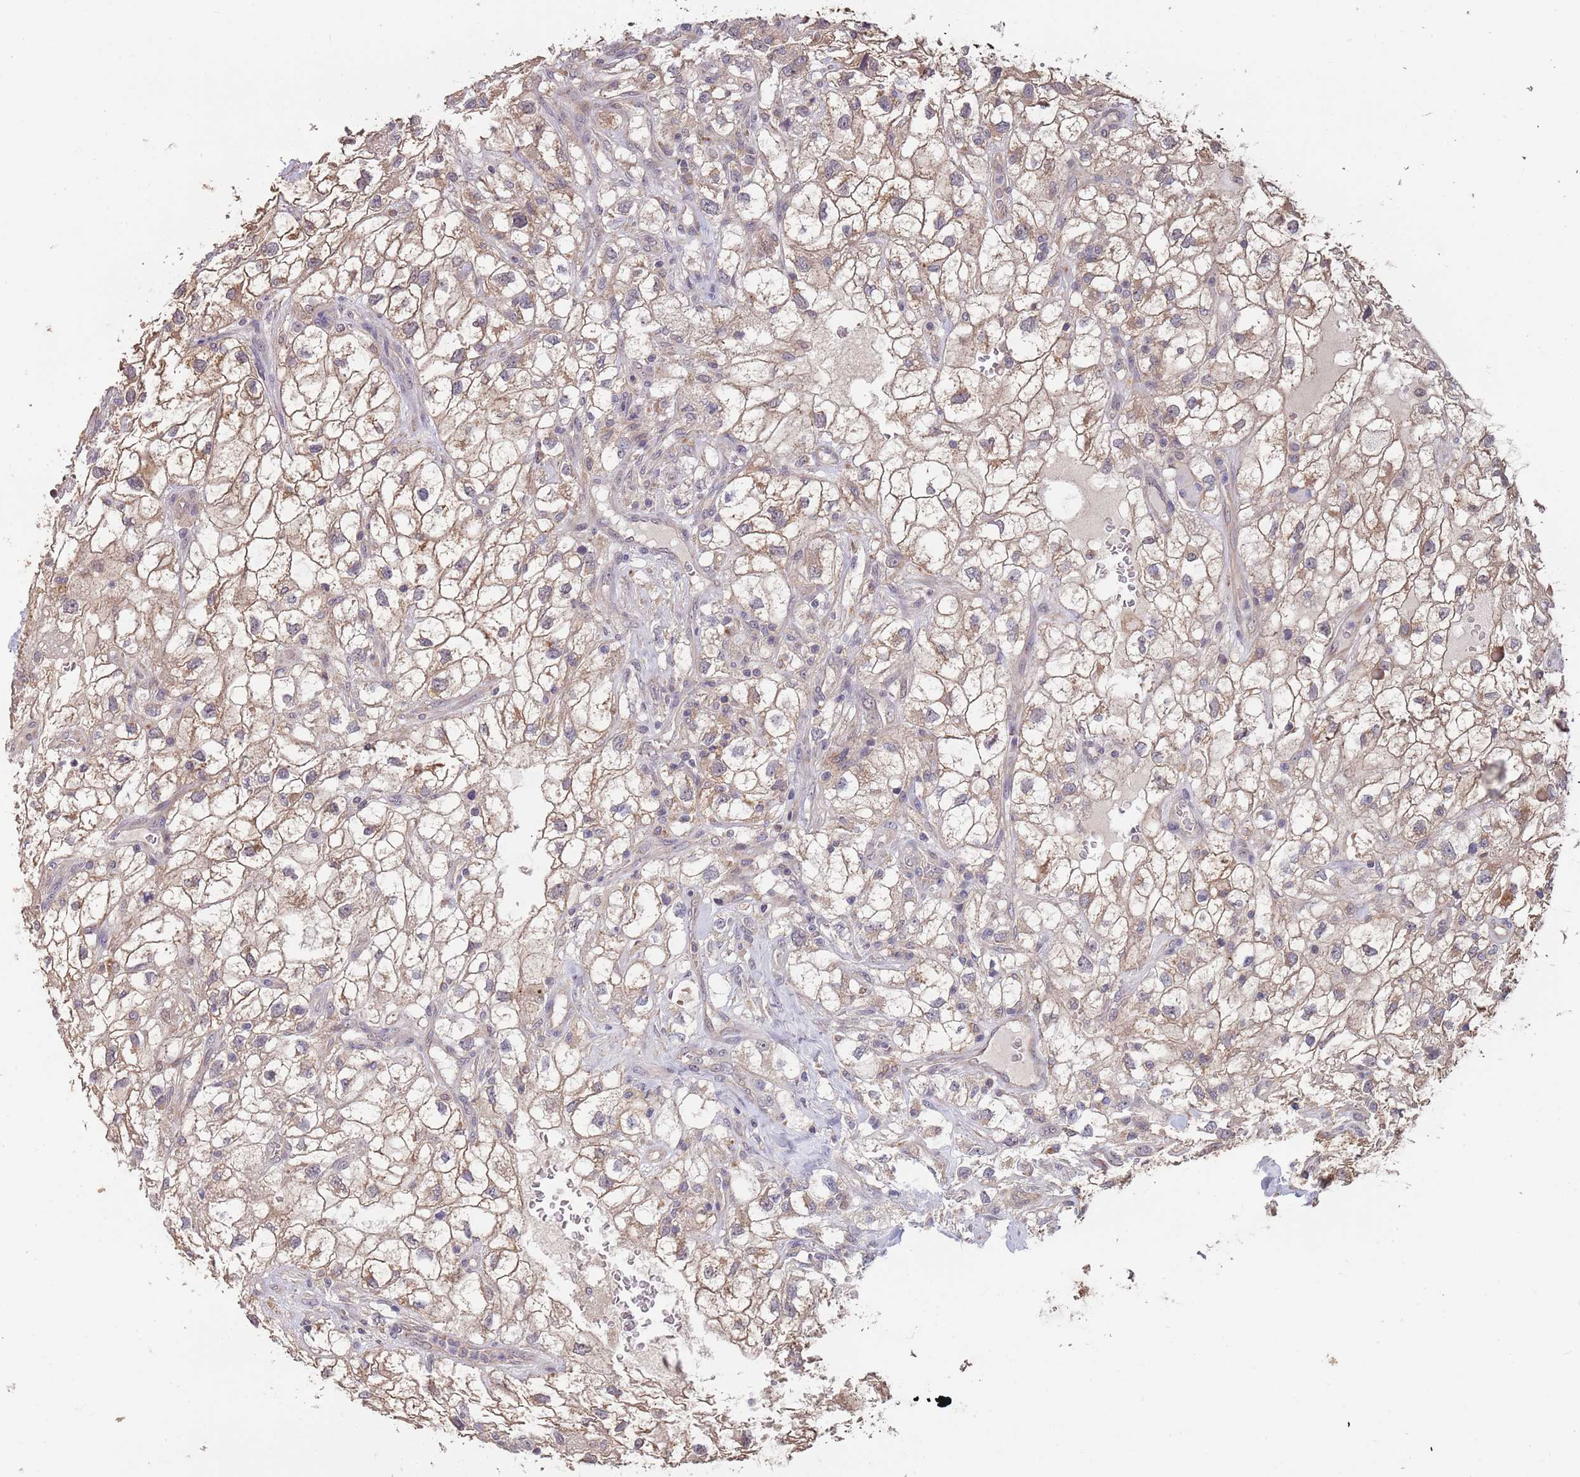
{"staining": {"intensity": "weak", "quantity": ">75%", "location": "cytoplasmic/membranous"}, "tissue": "renal cancer", "cell_type": "Tumor cells", "image_type": "cancer", "snomed": [{"axis": "morphology", "description": "Adenocarcinoma, NOS"}, {"axis": "topography", "description": "Kidney"}], "caption": "IHC micrograph of renal cancer (adenocarcinoma) stained for a protein (brown), which displays low levels of weak cytoplasmic/membranous staining in about >75% of tumor cells.", "gene": "TMEM64", "patient": {"sex": "male", "age": 59}}